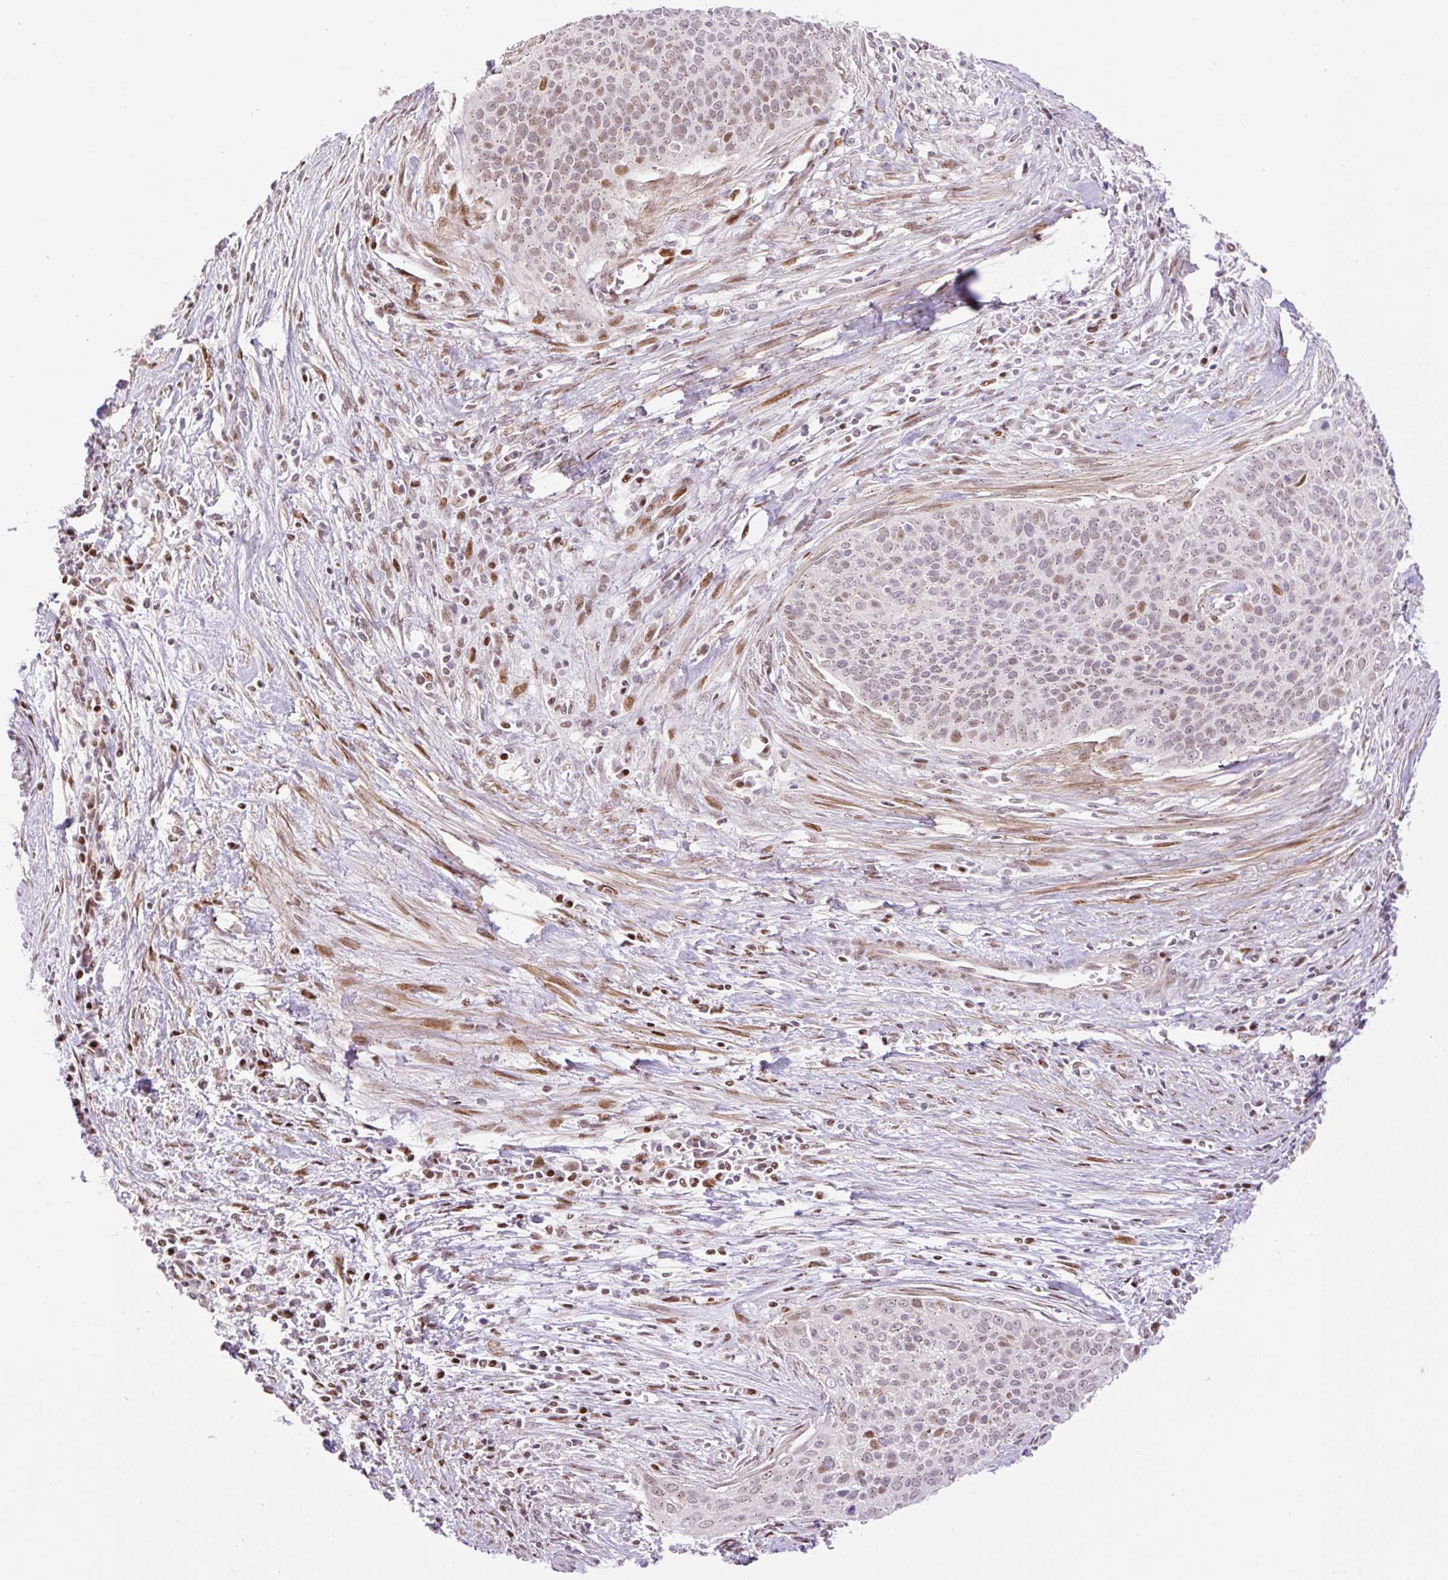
{"staining": {"intensity": "strong", "quantity": "<25%", "location": "nuclear"}, "tissue": "cervical cancer", "cell_type": "Tumor cells", "image_type": "cancer", "snomed": [{"axis": "morphology", "description": "Squamous cell carcinoma, NOS"}, {"axis": "topography", "description": "Cervix"}], "caption": "Protein staining exhibits strong nuclear positivity in about <25% of tumor cells in cervical cancer. (DAB IHC with brightfield microscopy, high magnification).", "gene": "RIPPLY3", "patient": {"sex": "female", "age": 55}}